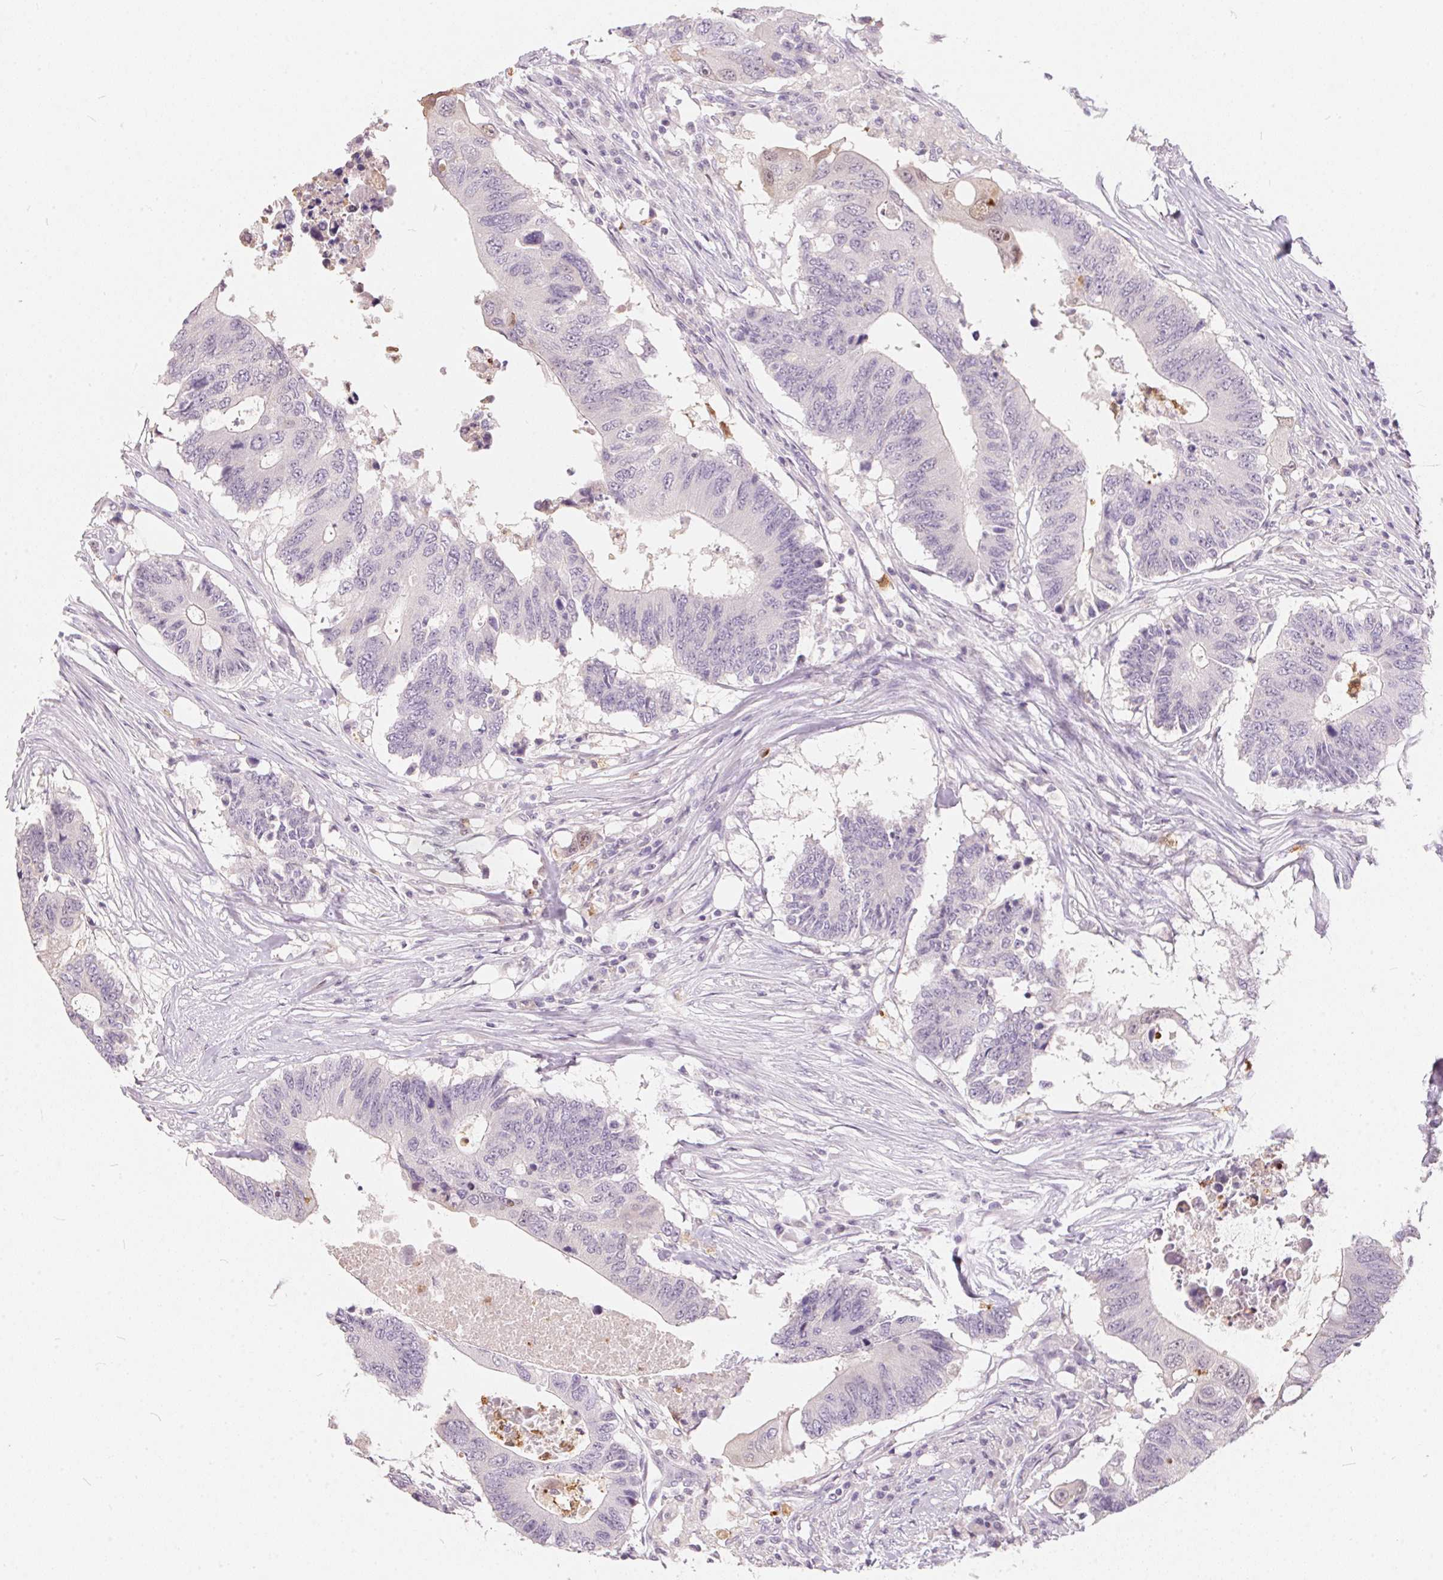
{"staining": {"intensity": "negative", "quantity": "none", "location": "none"}, "tissue": "colorectal cancer", "cell_type": "Tumor cells", "image_type": "cancer", "snomed": [{"axis": "morphology", "description": "Adenocarcinoma, NOS"}, {"axis": "topography", "description": "Colon"}], "caption": "Immunohistochemistry (IHC) micrograph of colorectal cancer (adenocarcinoma) stained for a protein (brown), which shows no staining in tumor cells.", "gene": "SERPINB1", "patient": {"sex": "male", "age": 71}}